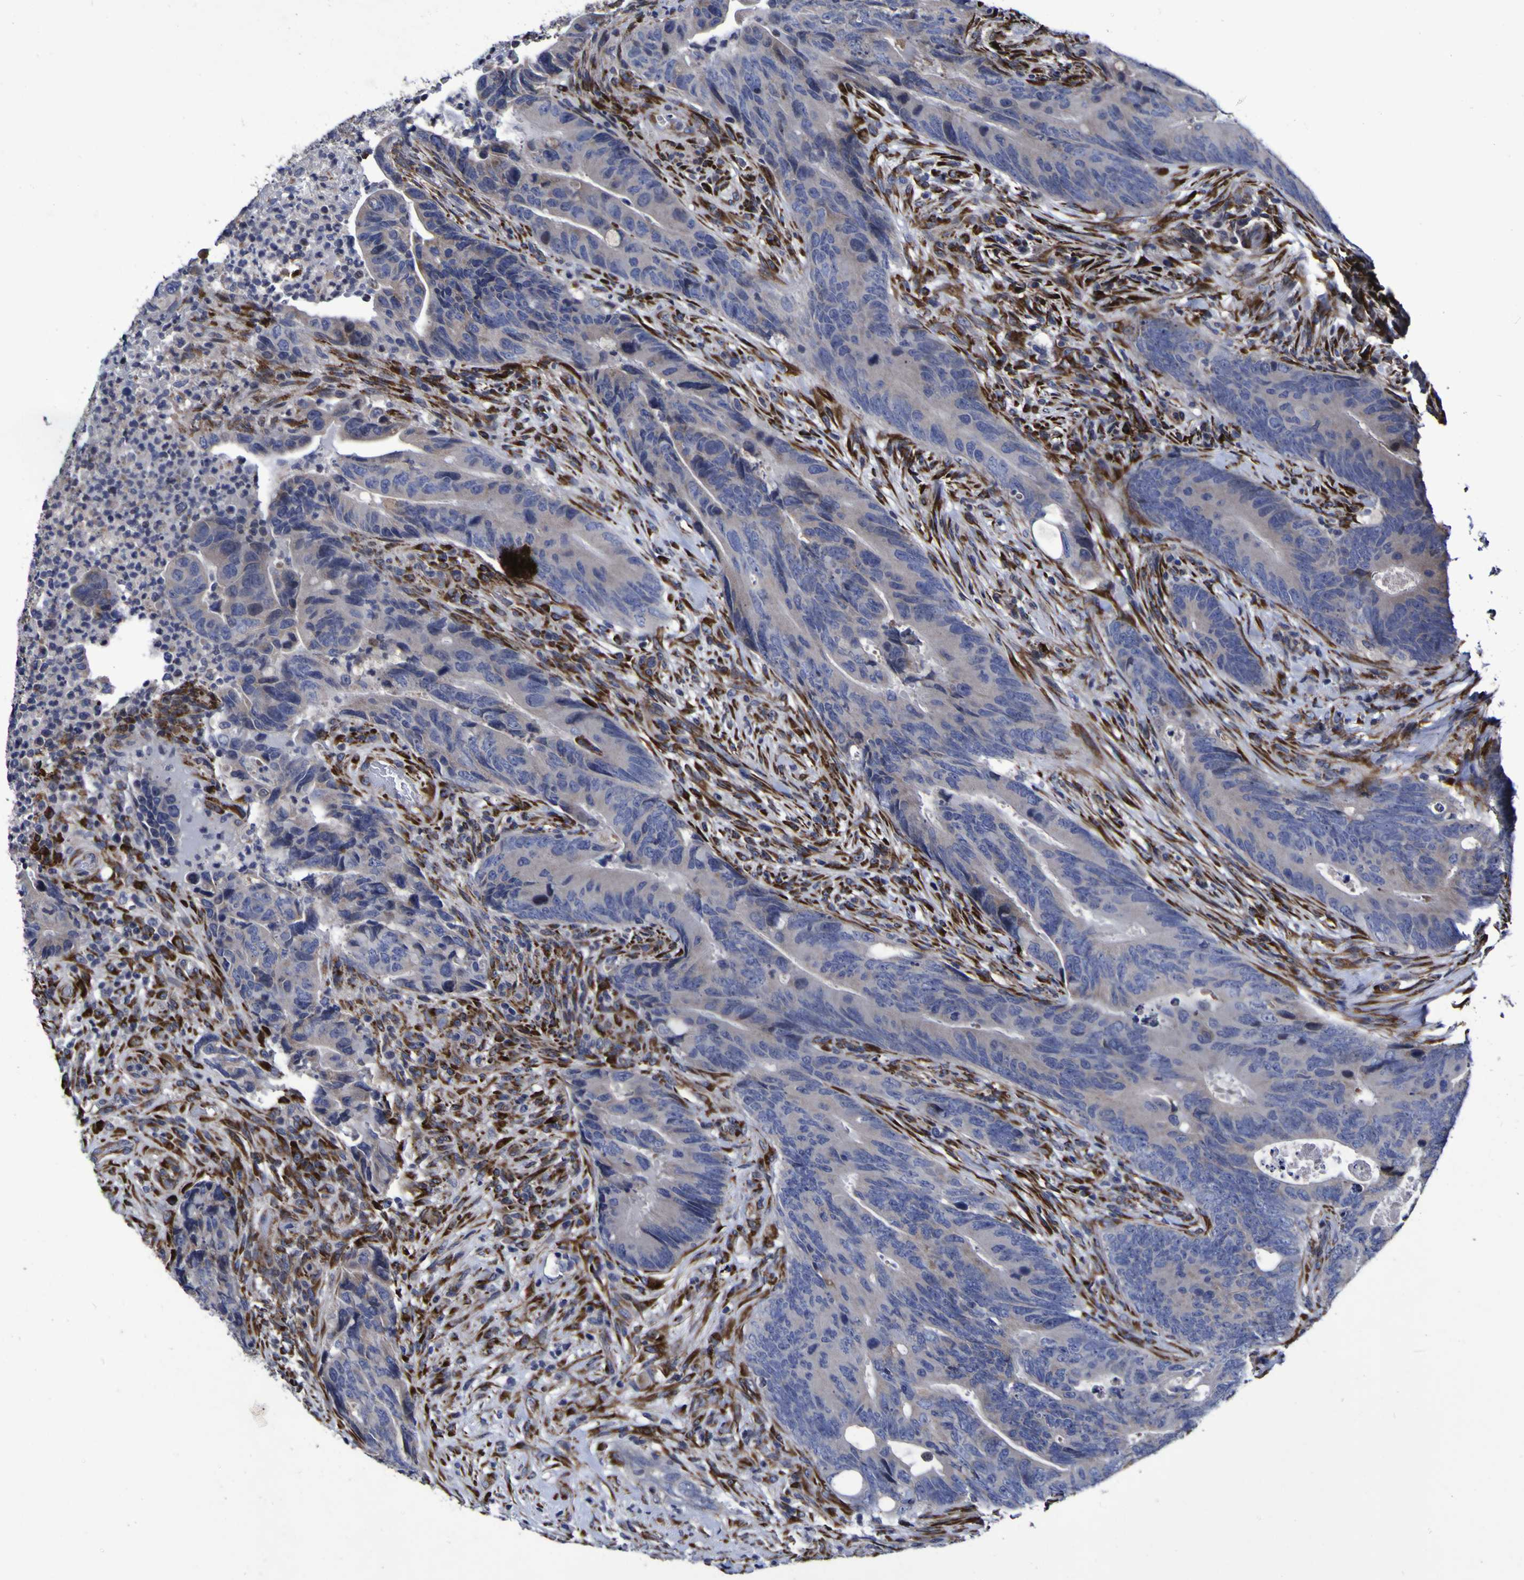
{"staining": {"intensity": "weak", "quantity": "<25%", "location": "cytoplasmic/membranous"}, "tissue": "colorectal cancer", "cell_type": "Tumor cells", "image_type": "cancer", "snomed": [{"axis": "morphology", "description": "Normal tissue, NOS"}, {"axis": "morphology", "description": "Adenocarcinoma, NOS"}, {"axis": "topography", "description": "Colon"}], "caption": "This photomicrograph is of adenocarcinoma (colorectal) stained with immunohistochemistry to label a protein in brown with the nuclei are counter-stained blue. There is no expression in tumor cells.", "gene": "P3H1", "patient": {"sex": "male", "age": 56}}